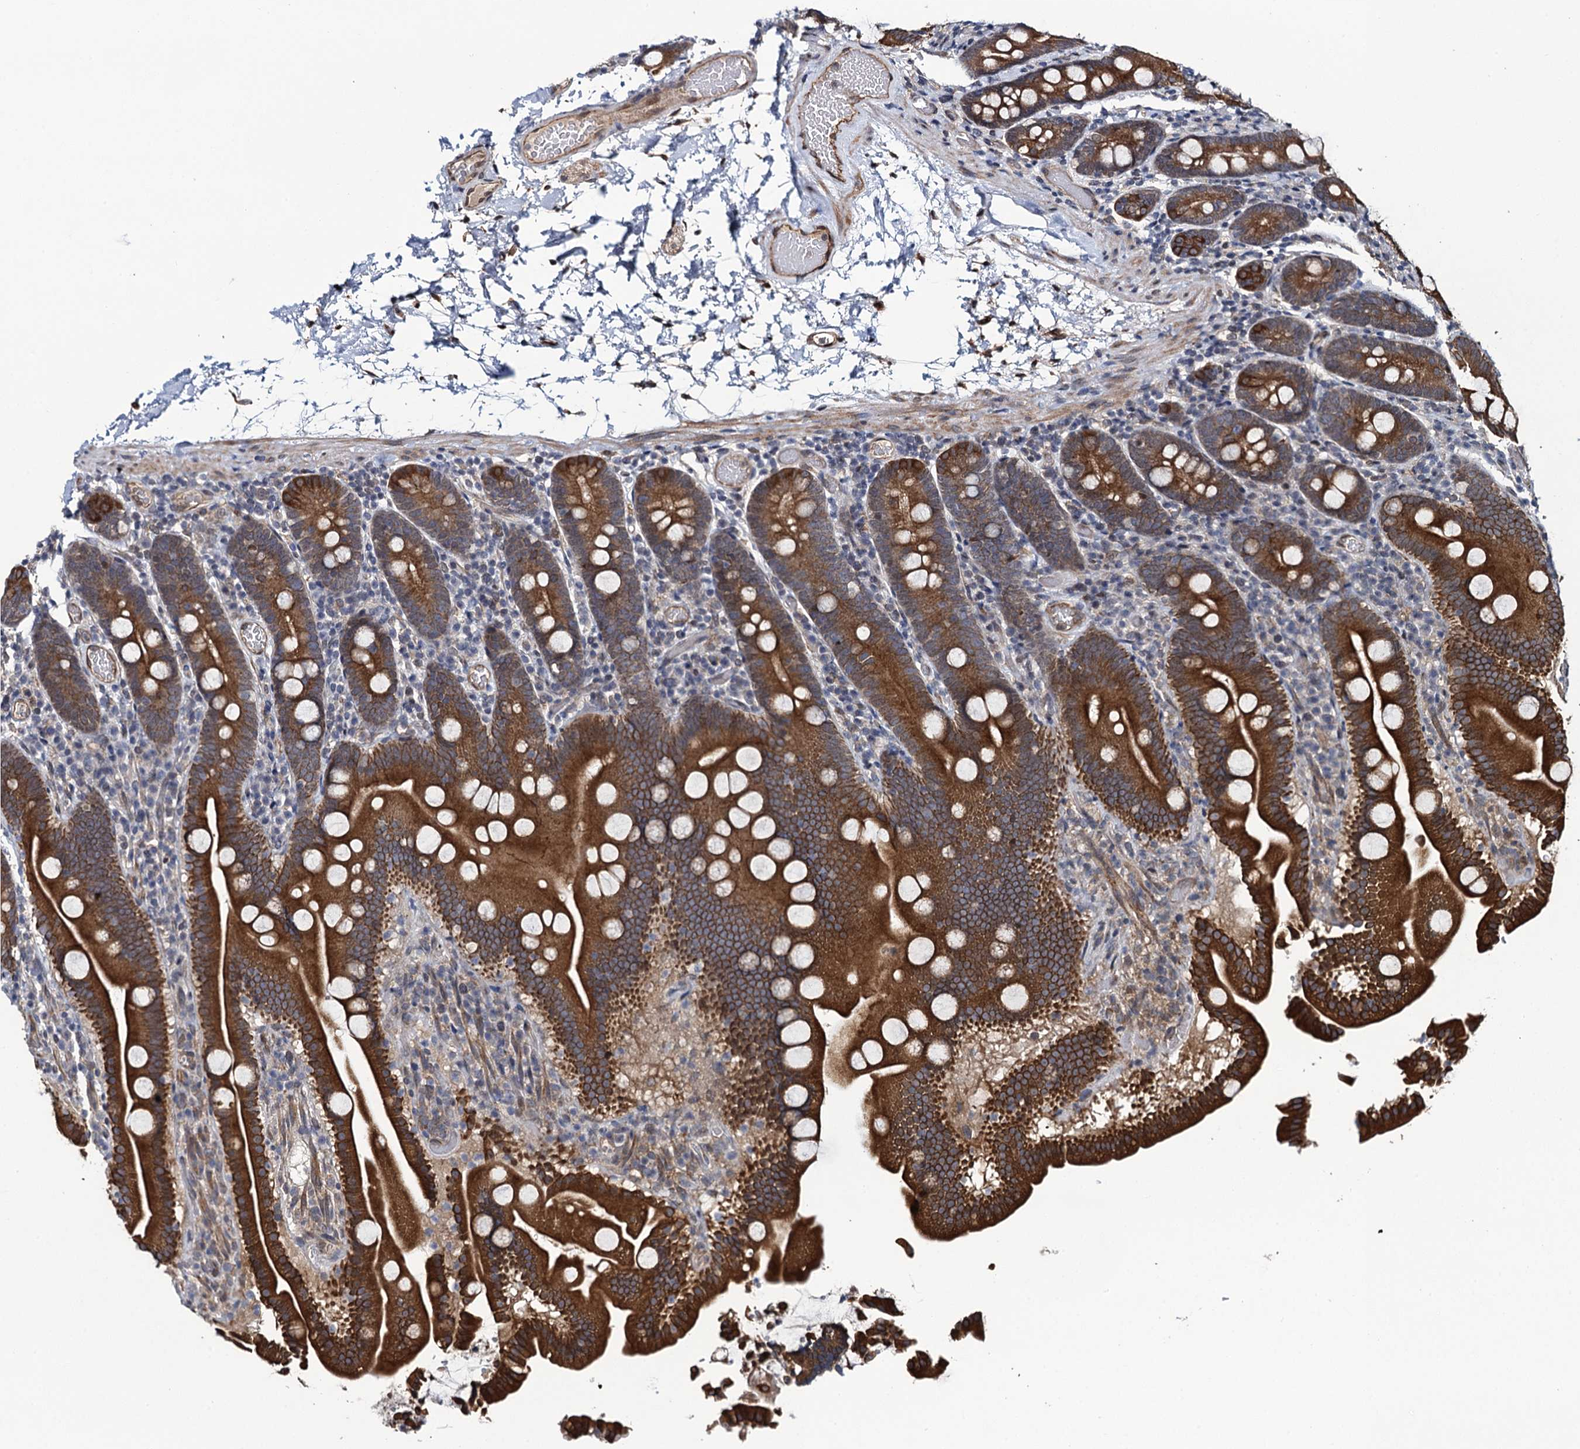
{"staining": {"intensity": "strong", "quantity": ">75%", "location": "cytoplasmic/membranous"}, "tissue": "duodenum", "cell_type": "Glandular cells", "image_type": "normal", "snomed": [{"axis": "morphology", "description": "Normal tissue, NOS"}, {"axis": "topography", "description": "Duodenum"}], "caption": "Normal duodenum demonstrates strong cytoplasmic/membranous expression in about >75% of glandular cells (Stains: DAB (3,3'-diaminobenzidine) in brown, nuclei in blue, Microscopy: brightfield microscopy at high magnification)..", "gene": "EVX2", "patient": {"sex": "male", "age": 55}}